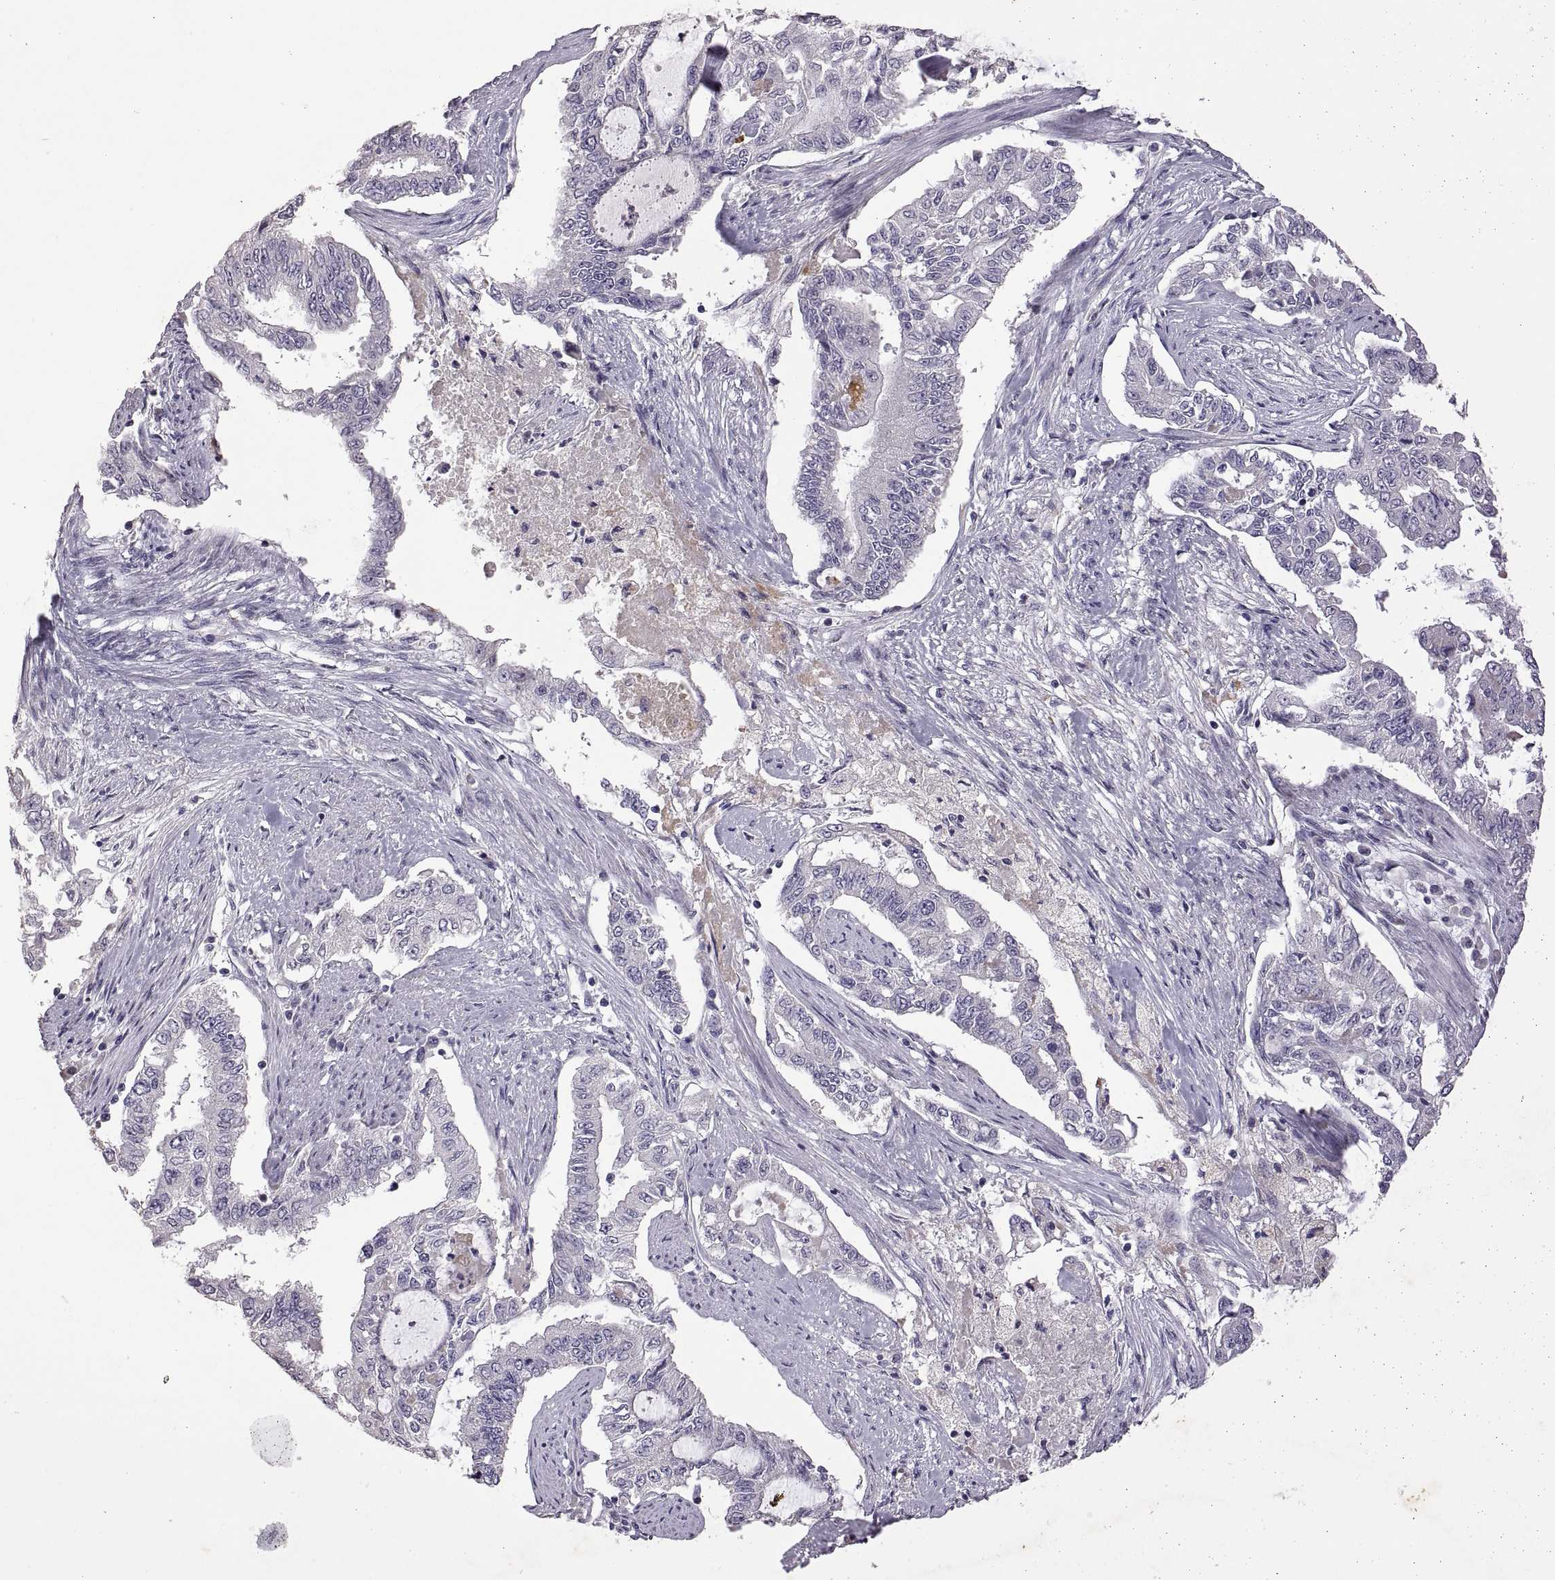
{"staining": {"intensity": "negative", "quantity": "none", "location": "none"}, "tissue": "endometrial cancer", "cell_type": "Tumor cells", "image_type": "cancer", "snomed": [{"axis": "morphology", "description": "Adenocarcinoma, NOS"}, {"axis": "topography", "description": "Uterus"}], "caption": "DAB immunohistochemical staining of human adenocarcinoma (endometrial) shows no significant staining in tumor cells. (DAB IHC, high magnification).", "gene": "DEFB136", "patient": {"sex": "female", "age": 59}}